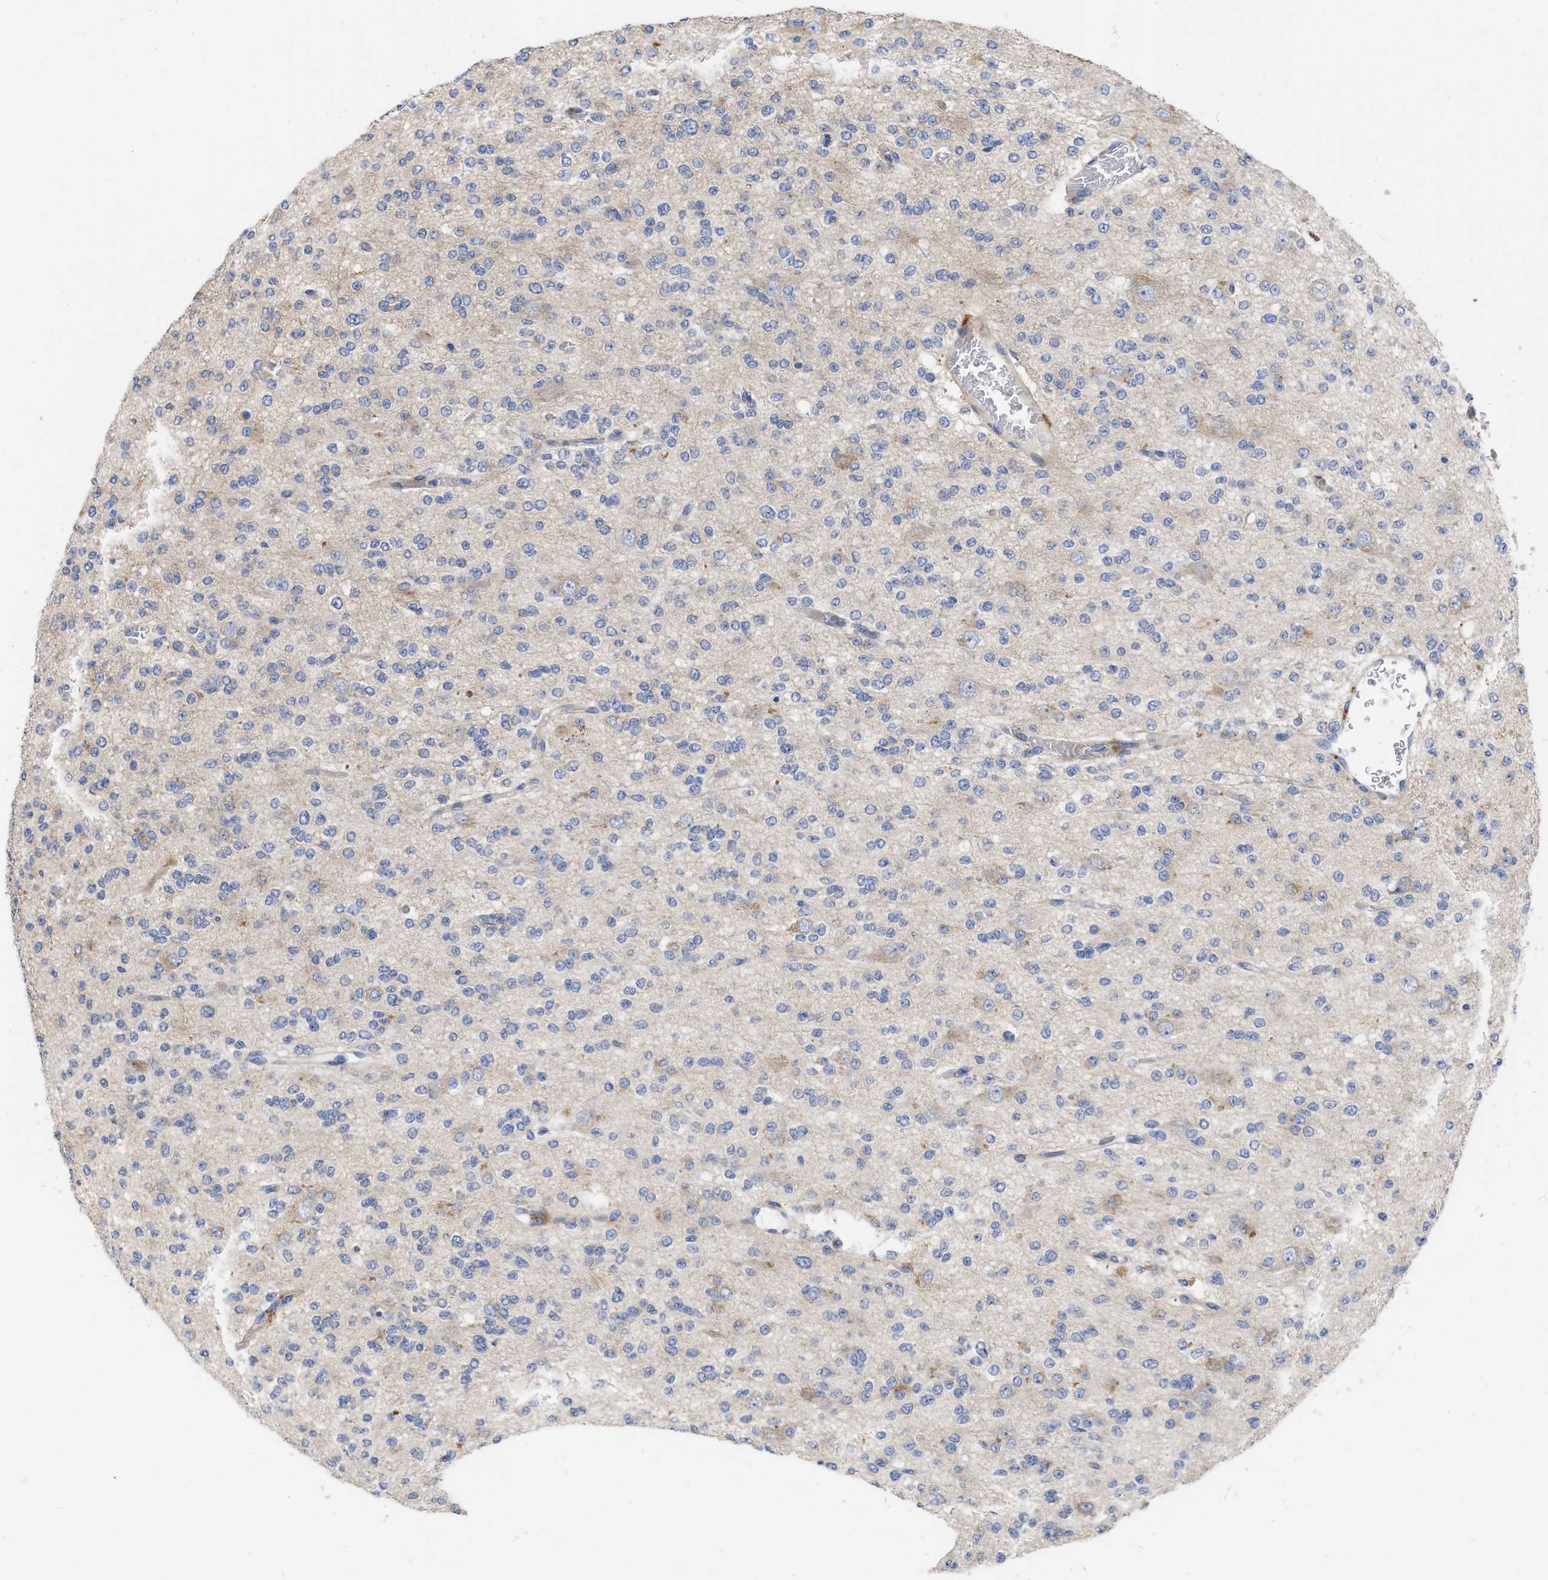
{"staining": {"intensity": "weak", "quantity": "<25%", "location": "cytoplasmic/membranous"}, "tissue": "glioma", "cell_type": "Tumor cells", "image_type": "cancer", "snomed": [{"axis": "morphology", "description": "Glioma, malignant, Low grade"}, {"axis": "topography", "description": "Brain"}], "caption": "Histopathology image shows no protein staining in tumor cells of malignant low-grade glioma tissue. The staining was performed using DAB to visualize the protein expression in brown, while the nuclei were stained in blue with hematoxylin (Magnification: 20x).", "gene": "MLST8", "patient": {"sex": "male", "age": 38}}